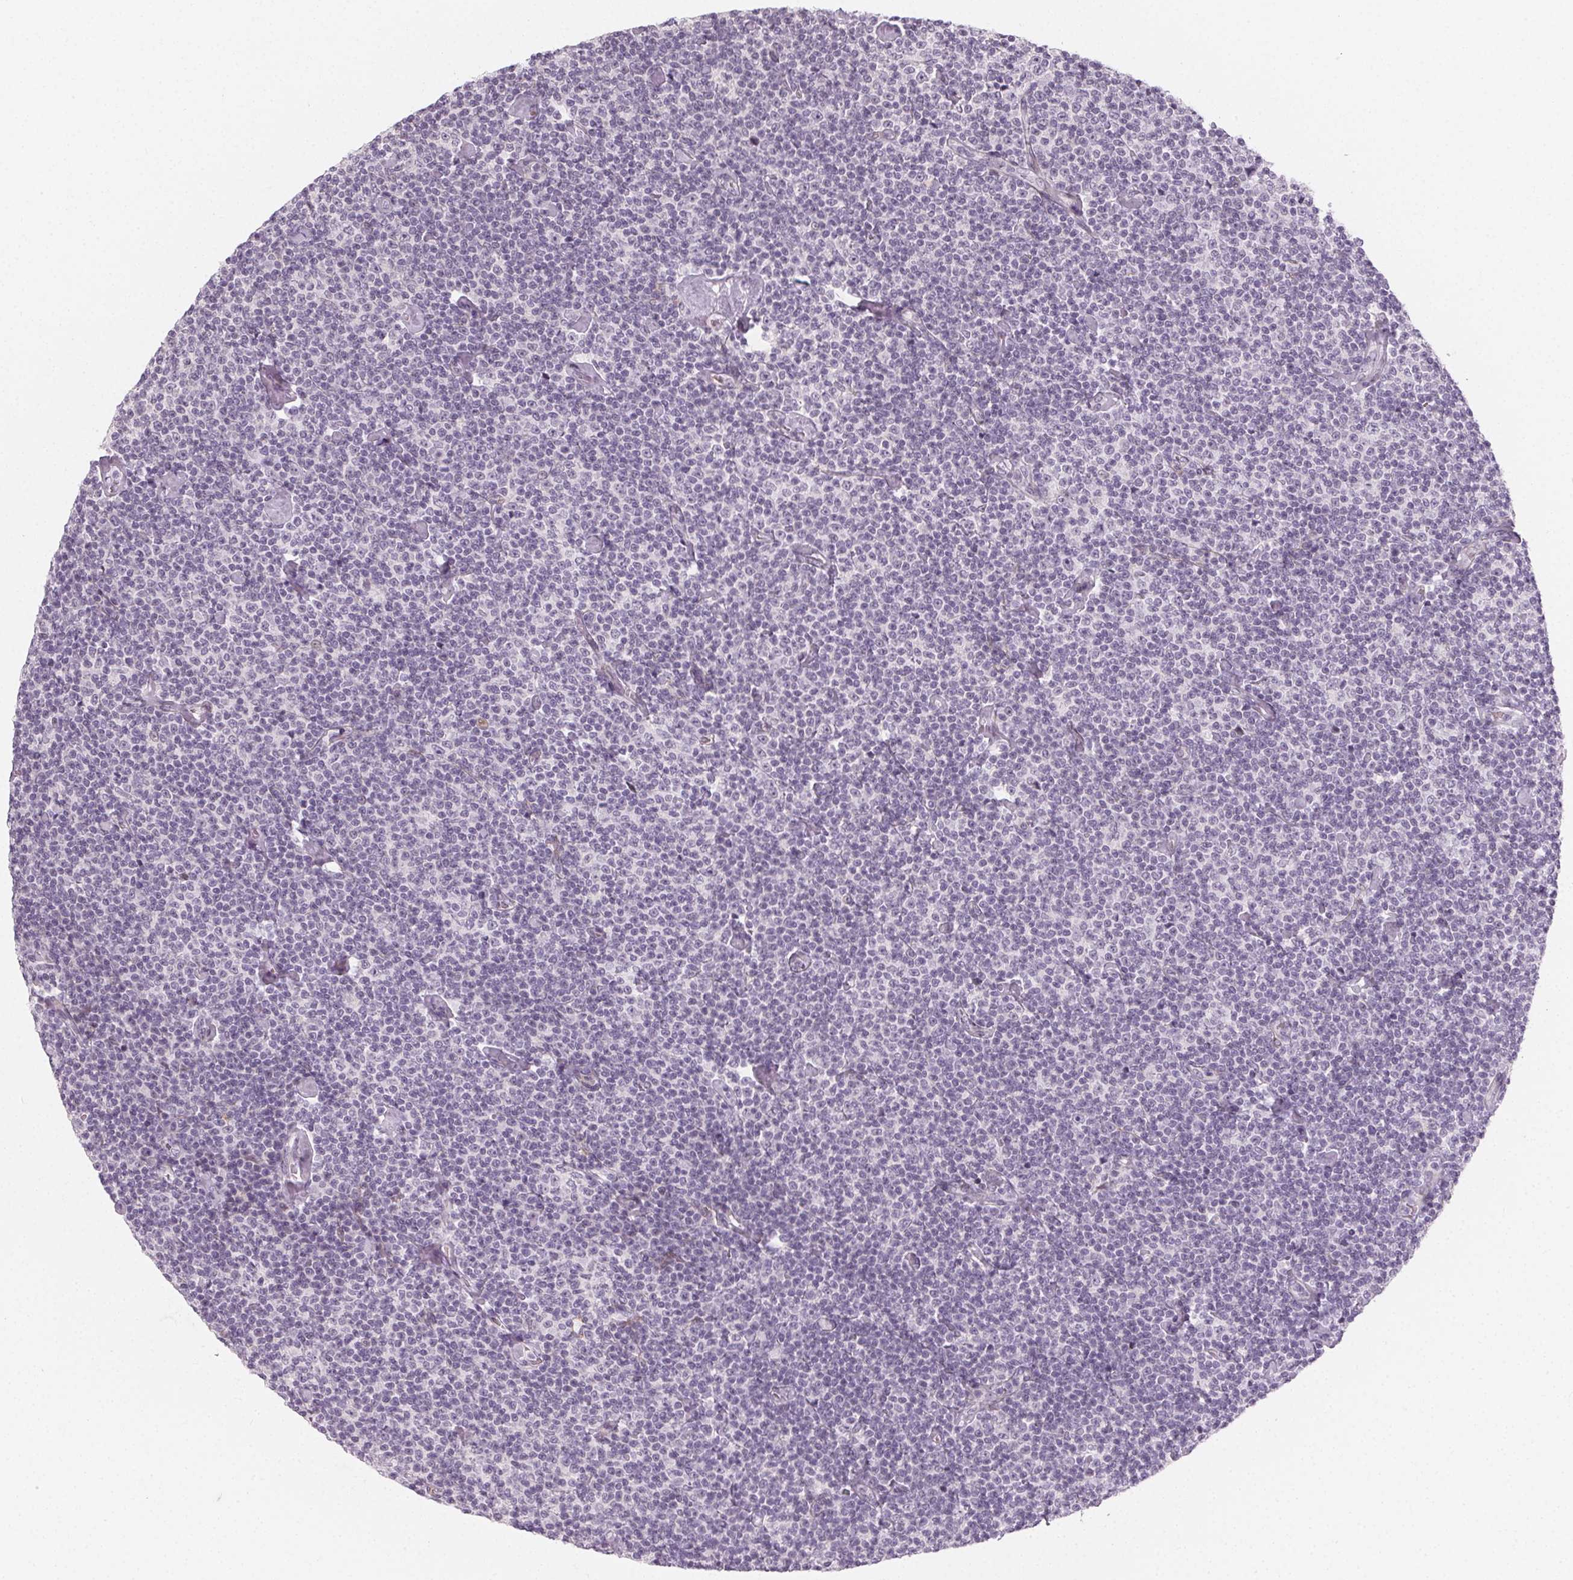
{"staining": {"intensity": "negative", "quantity": "none", "location": "none"}, "tissue": "lymphoma", "cell_type": "Tumor cells", "image_type": "cancer", "snomed": [{"axis": "morphology", "description": "Malignant lymphoma, non-Hodgkin's type, Low grade"}, {"axis": "topography", "description": "Lymph node"}], "caption": "Tumor cells are negative for brown protein staining in lymphoma. Brightfield microscopy of IHC stained with DAB (3,3'-diaminobenzidine) (brown) and hematoxylin (blue), captured at high magnification.", "gene": "CCDC96", "patient": {"sex": "male", "age": 81}}